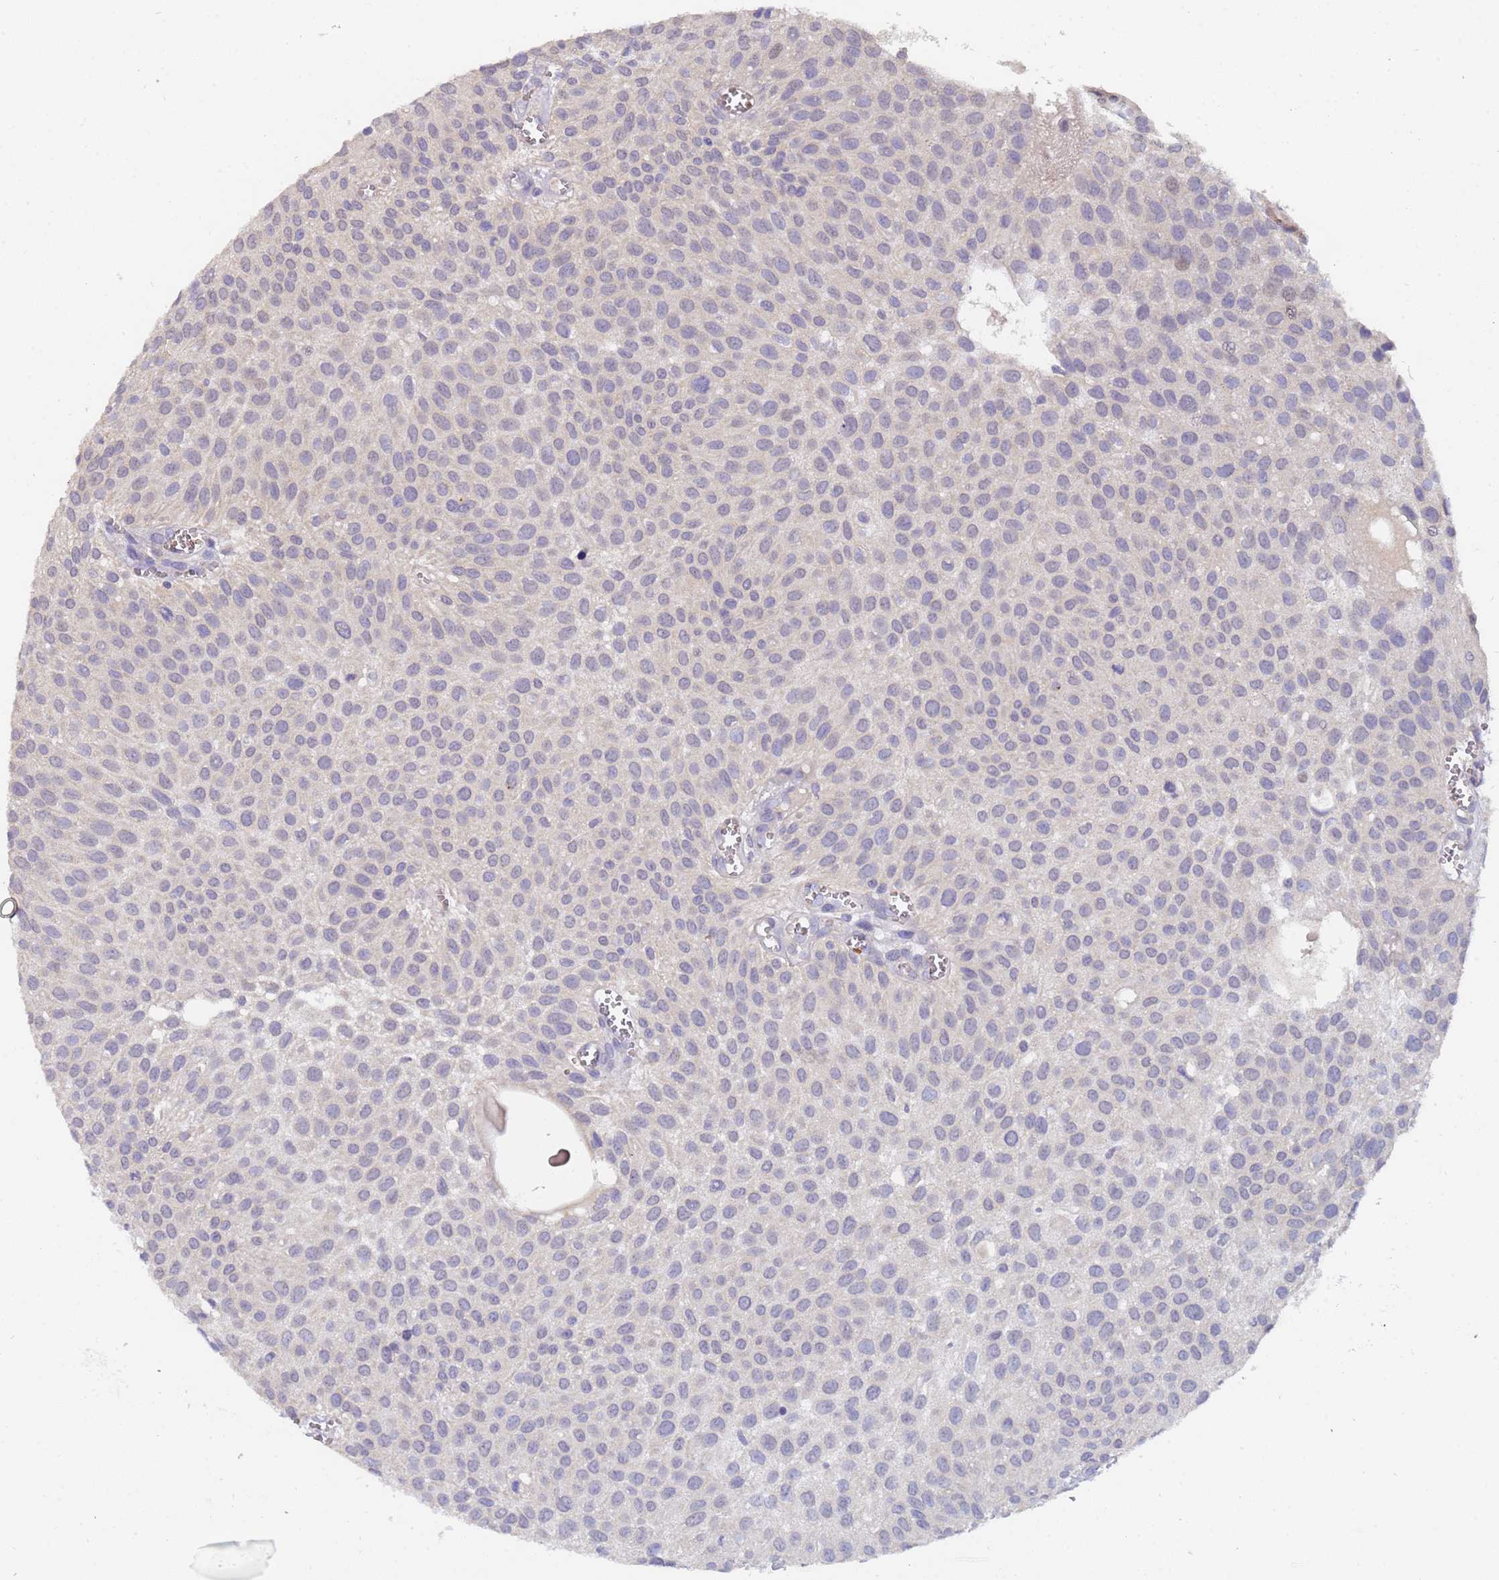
{"staining": {"intensity": "negative", "quantity": "none", "location": "none"}, "tissue": "urothelial cancer", "cell_type": "Tumor cells", "image_type": "cancer", "snomed": [{"axis": "morphology", "description": "Urothelial carcinoma, Low grade"}, {"axis": "topography", "description": "Urinary bladder"}], "caption": "This is a micrograph of immunohistochemistry (IHC) staining of low-grade urothelial carcinoma, which shows no positivity in tumor cells.", "gene": "IHO1", "patient": {"sex": "male", "age": 88}}